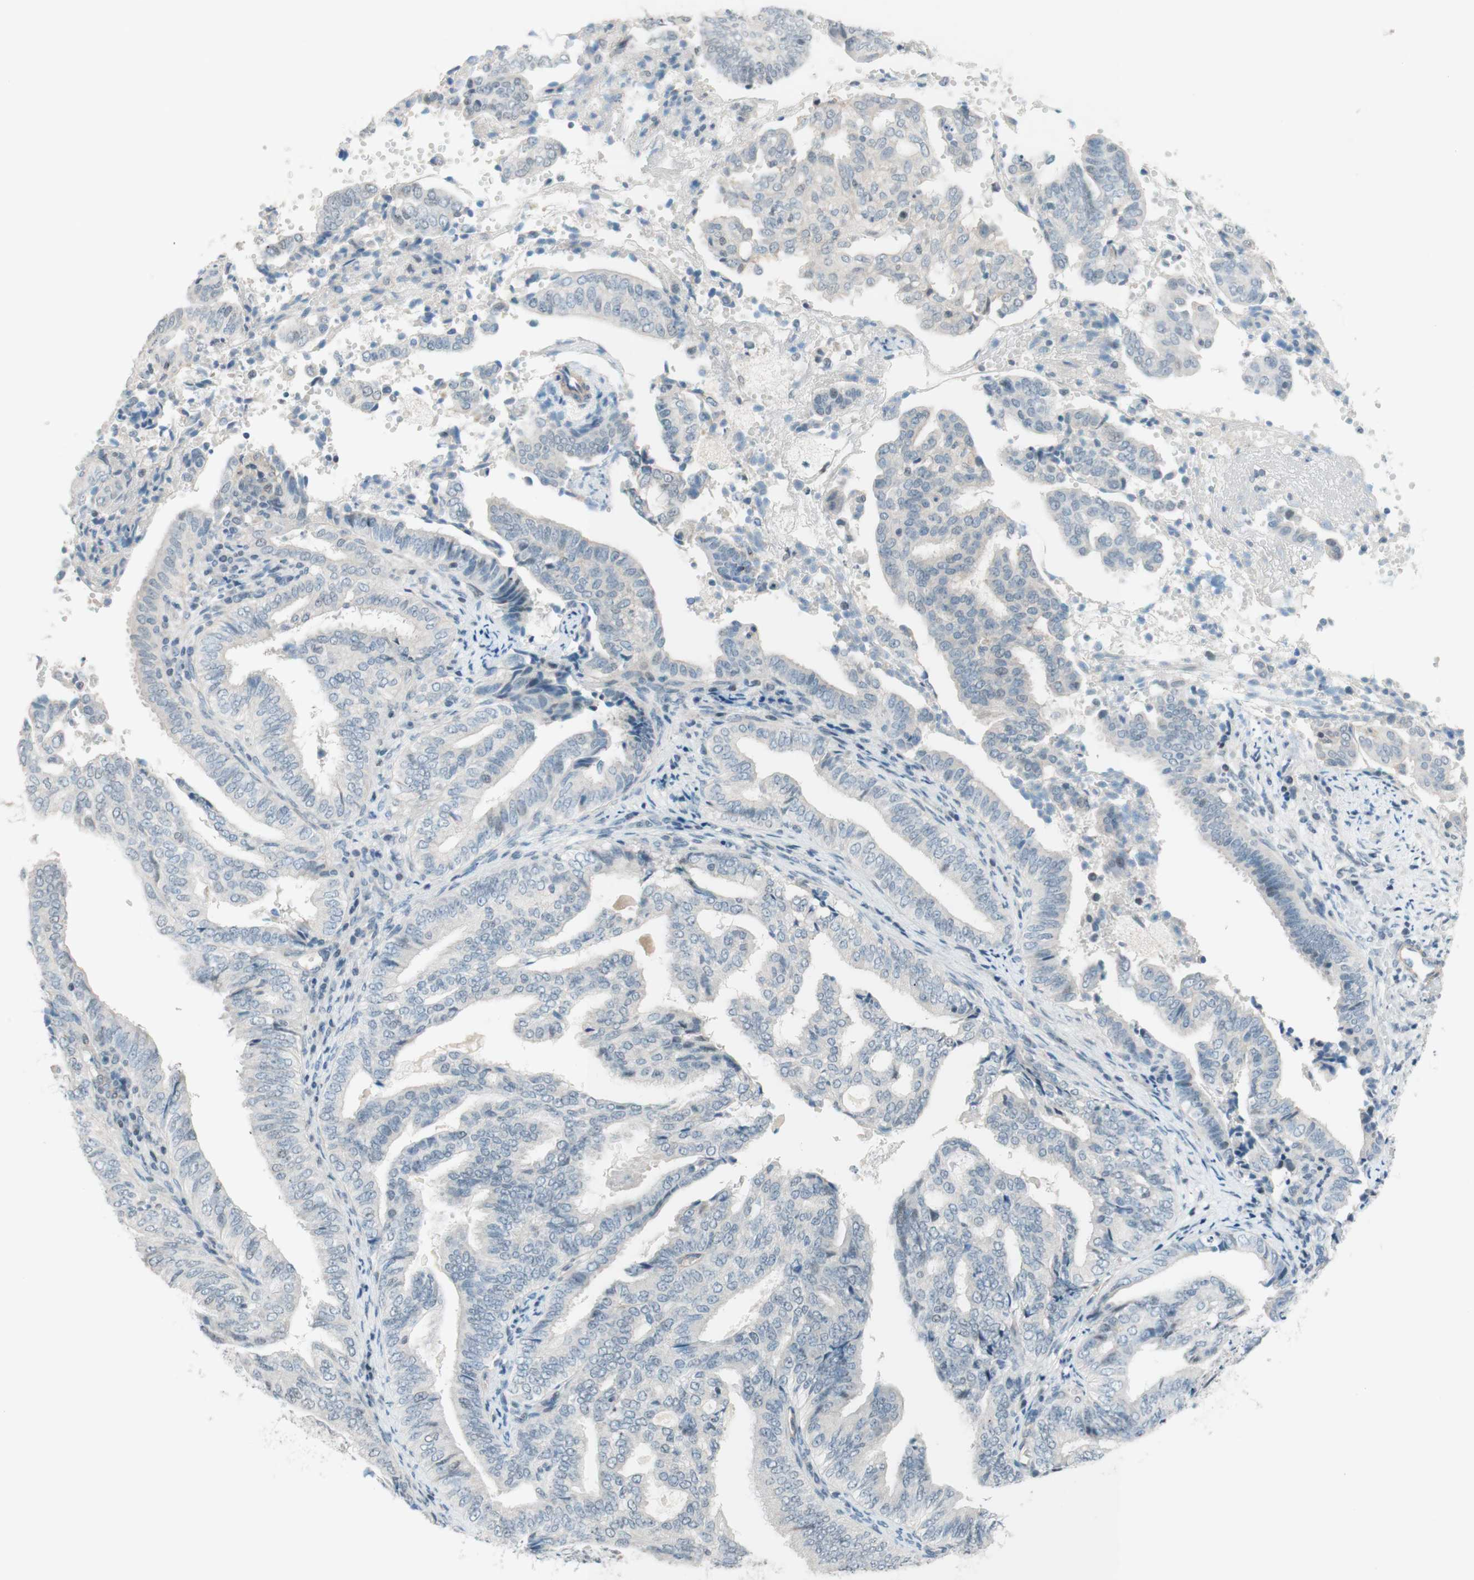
{"staining": {"intensity": "negative", "quantity": "none", "location": "none"}, "tissue": "endometrial cancer", "cell_type": "Tumor cells", "image_type": "cancer", "snomed": [{"axis": "morphology", "description": "Adenocarcinoma, NOS"}, {"axis": "topography", "description": "Endometrium"}], "caption": "A micrograph of endometrial cancer stained for a protein reveals no brown staining in tumor cells. Brightfield microscopy of IHC stained with DAB (brown) and hematoxylin (blue), captured at high magnification.", "gene": "JPH1", "patient": {"sex": "female", "age": 58}}